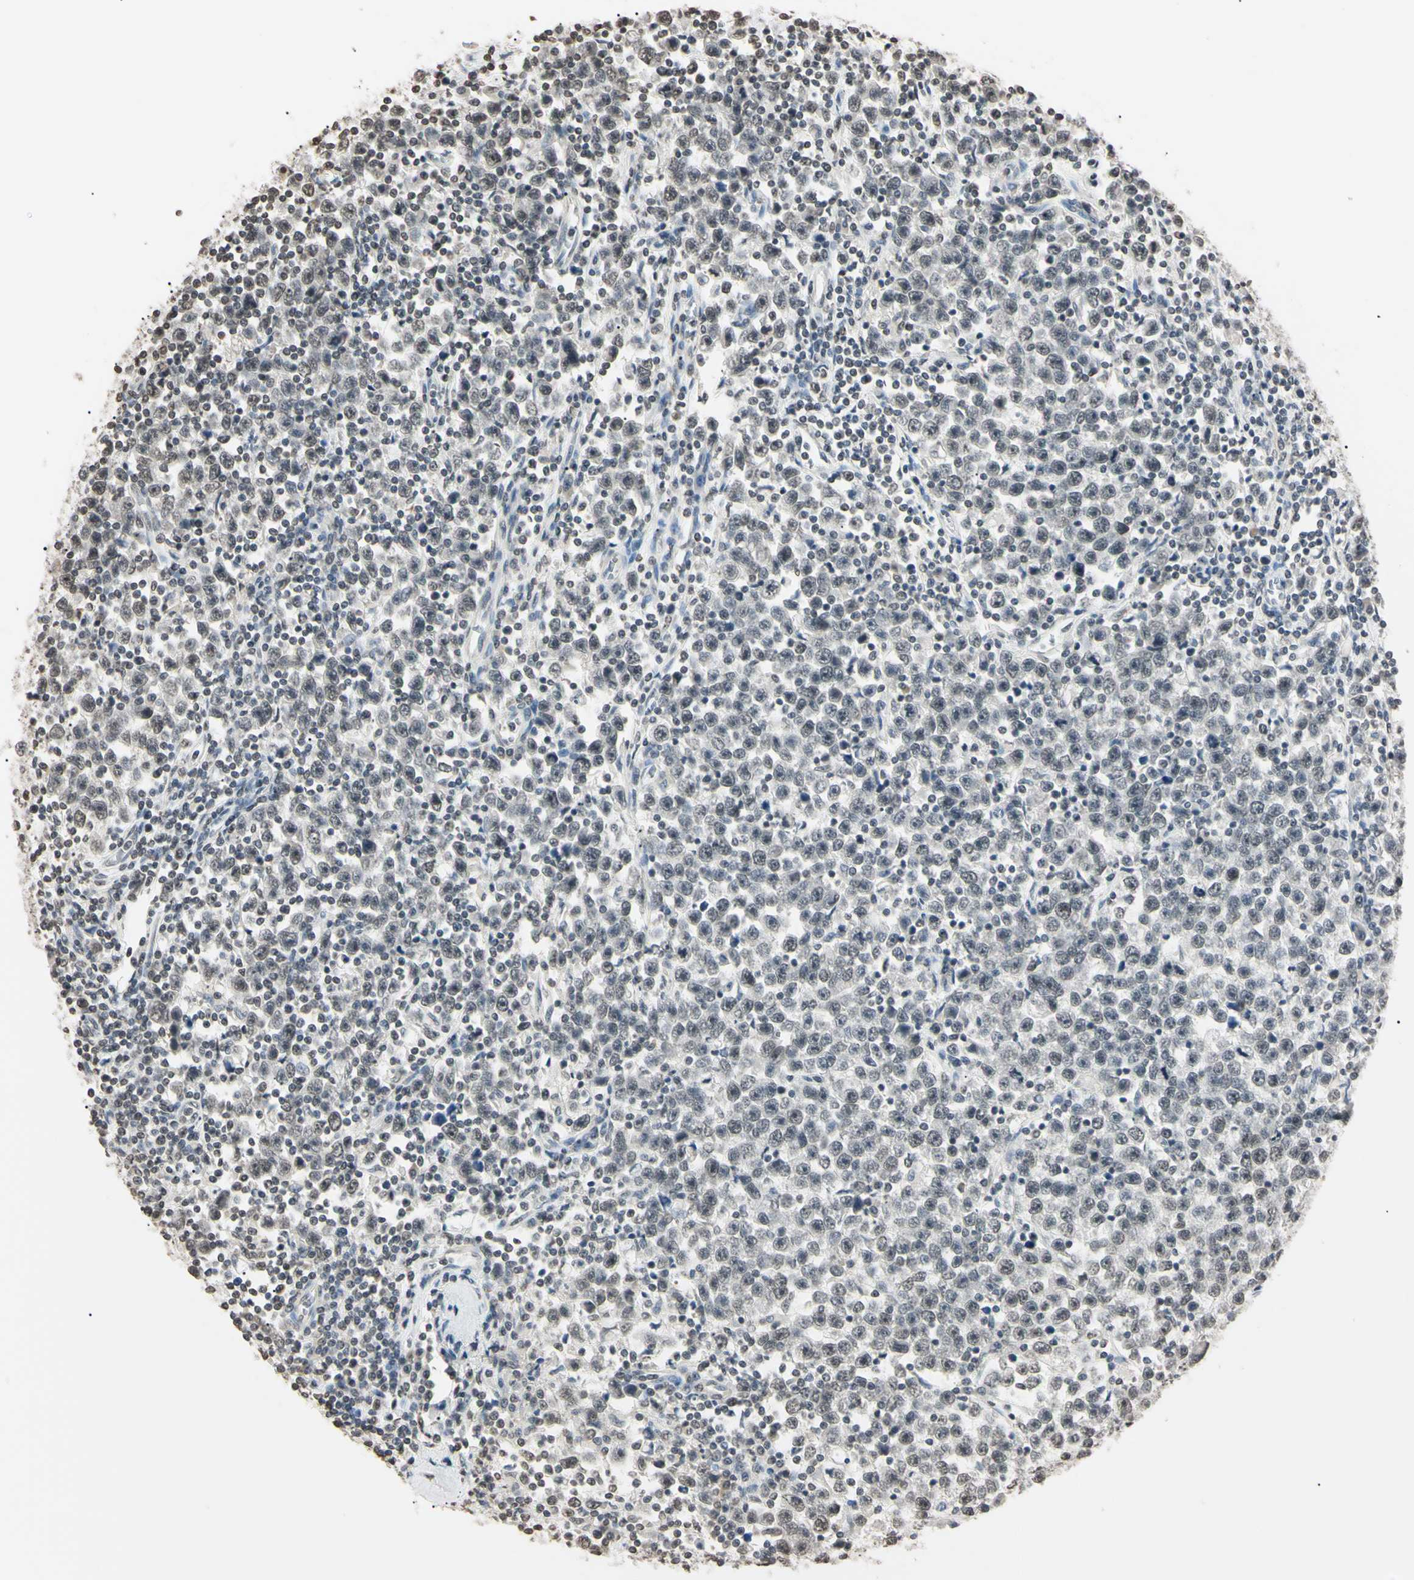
{"staining": {"intensity": "weak", "quantity": ">75%", "location": "nuclear"}, "tissue": "testis cancer", "cell_type": "Tumor cells", "image_type": "cancer", "snomed": [{"axis": "morphology", "description": "Seminoma, NOS"}, {"axis": "topography", "description": "Testis"}], "caption": "The photomicrograph demonstrates a brown stain indicating the presence of a protein in the nuclear of tumor cells in testis cancer. (DAB IHC, brown staining for protein, blue staining for nuclei).", "gene": "CDC45", "patient": {"sex": "male", "age": 43}}